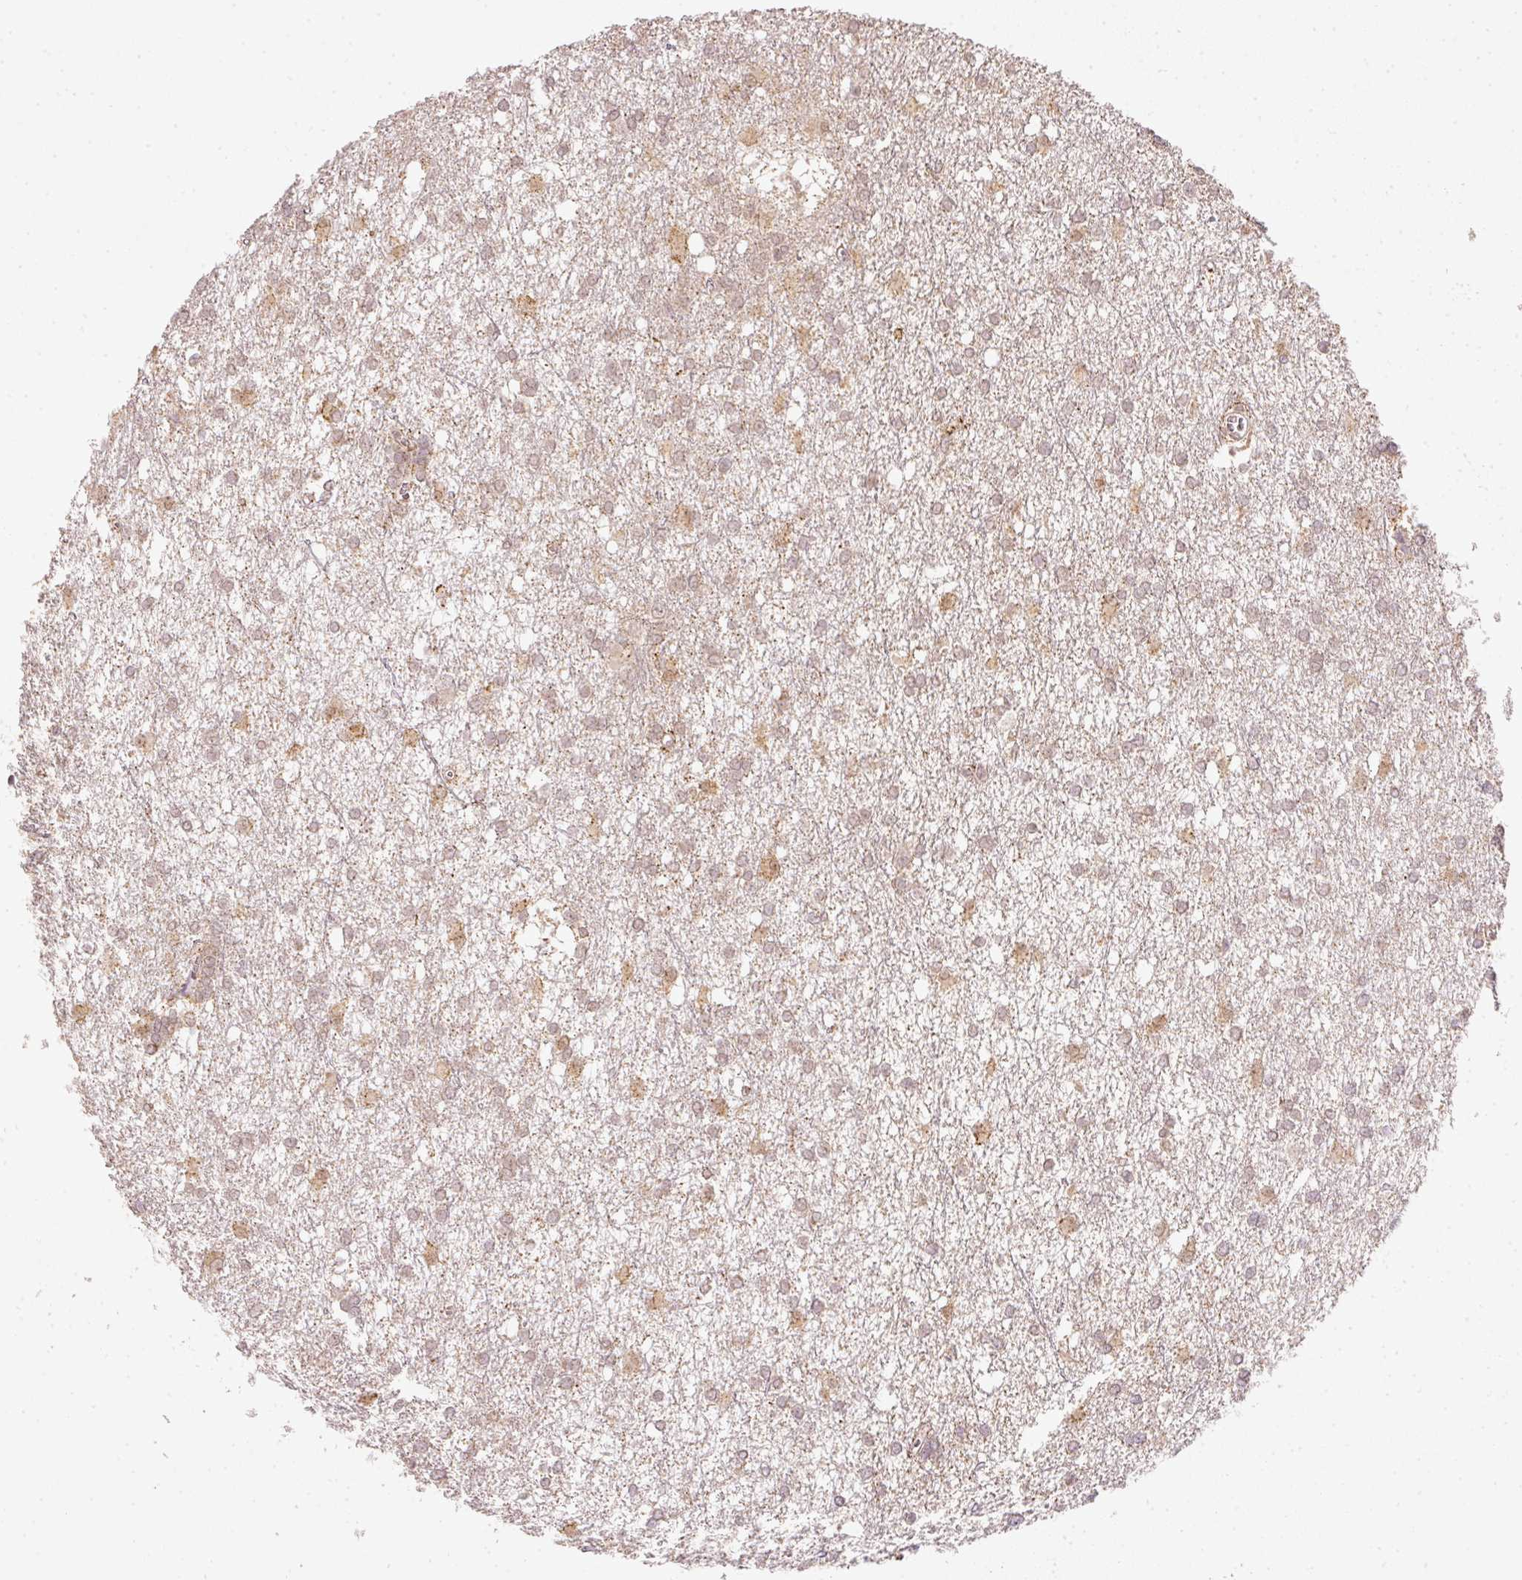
{"staining": {"intensity": "weak", "quantity": ">75%", "location": "nuclear"}, "tissue": "glioma", "cell_type": "Tumor cells", "image_type": "cancer", "snomed": [{"axis": "morphology", "description": "Glioma, malignant, High grade"}, {"axis": "topography", "description": "Brain"}], "caption": "Tumor cells demonstrate weak nuclear positivity in approximately >75% of cells in malignant high-grade glioma. Ihc stains the protein of interest in brown and the nuclei are stained blue.", "gene": "FSTL3", "patient": {"sex": "male", "age": 48}}